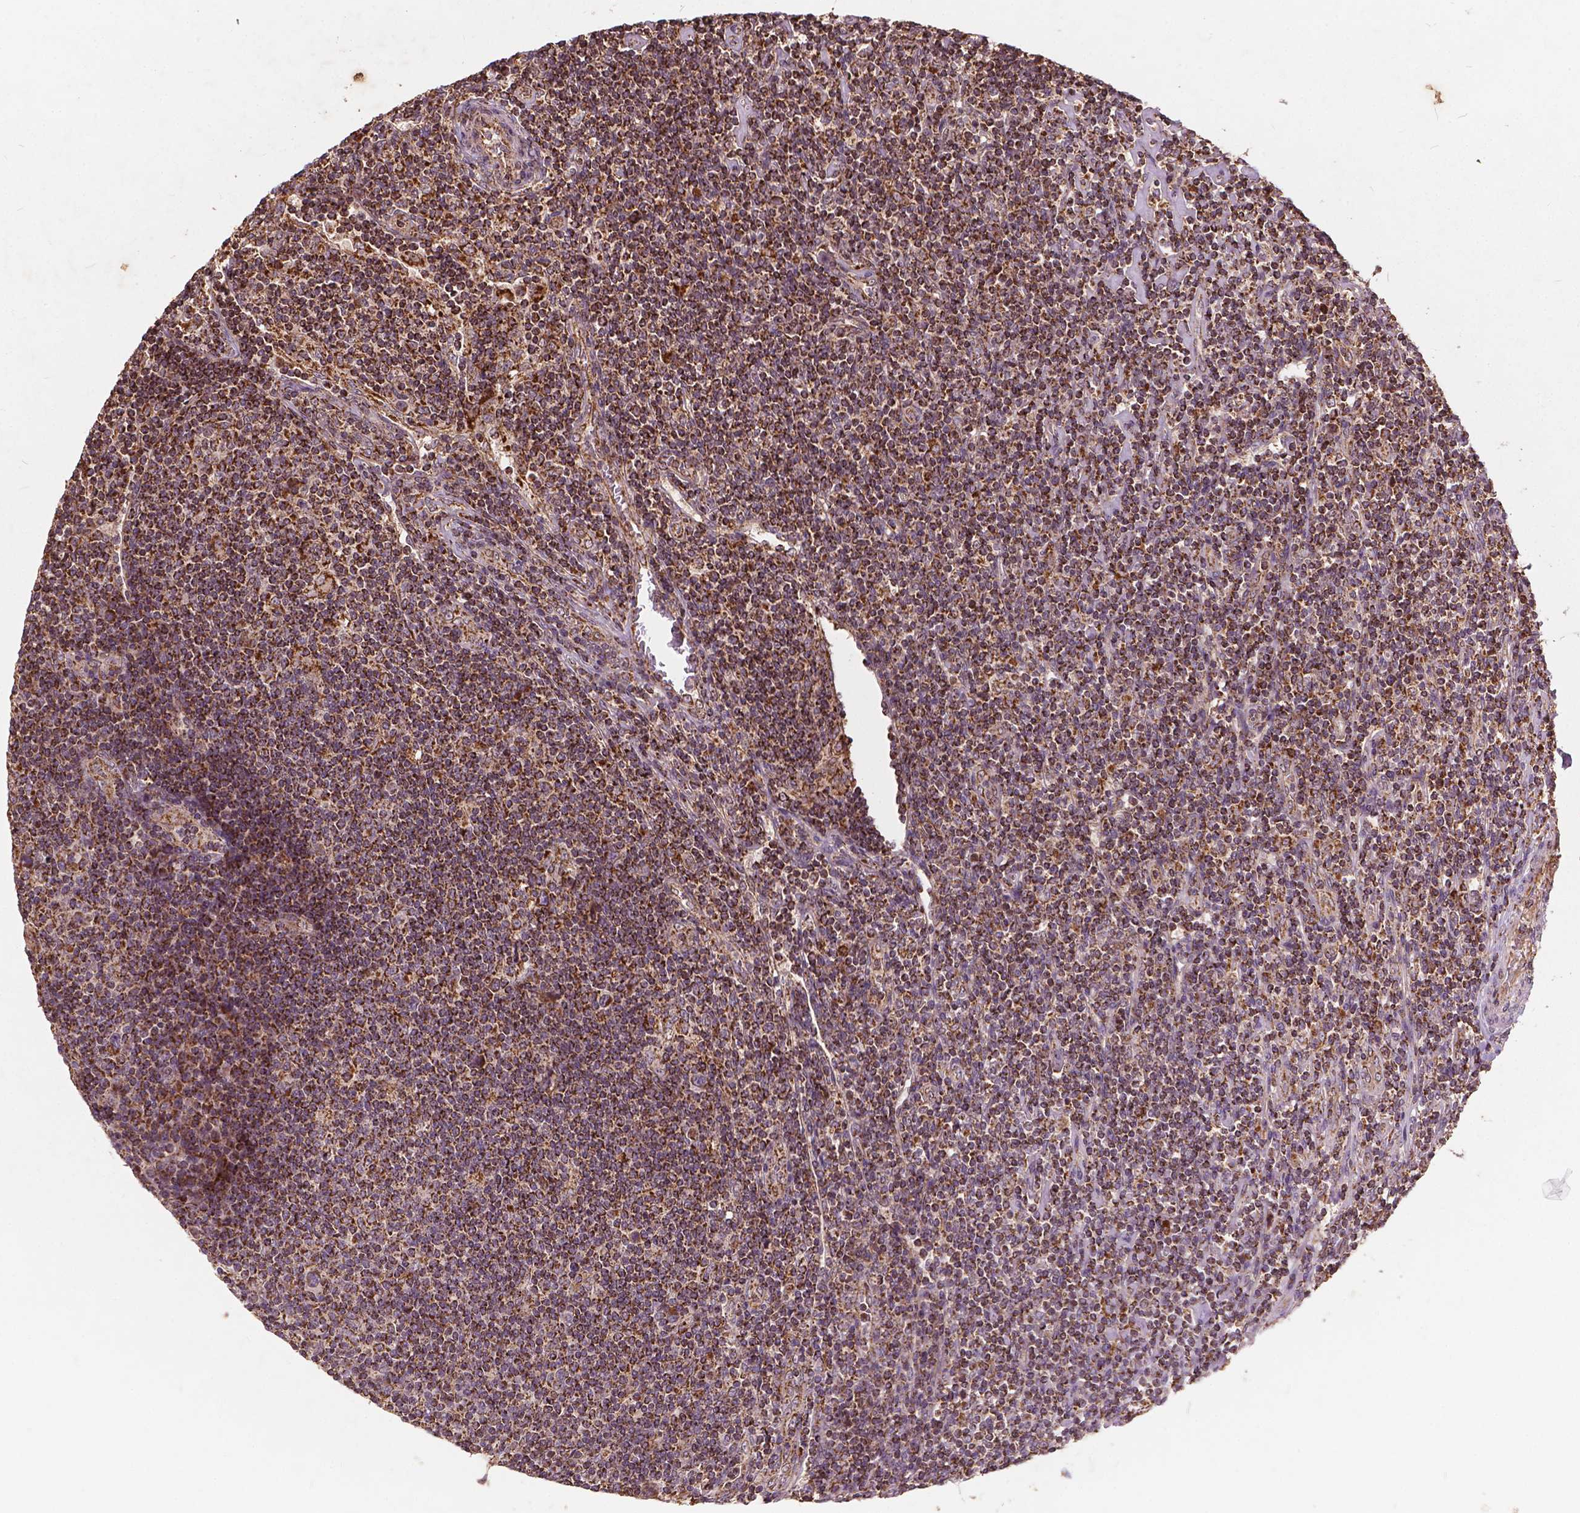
{"staining": {"intensity": "moderate", "quantity": "25%-75%", "location": "cytoplasmic/membranous"}, "tissue": "lymphoma", "cell_type": "Tumor cells", "image_type": "cancer", "snomed": [{"axis": "morphology", "description": "Hodgkin's disease, NOS"}, {"axis": "topography", "description": "Lymph node"}], "caption": "Lymphoma tissue displays moderate cytoplasmic/membranous staining in about 25%-75% of tumor cells (Stains: DAB (3,3'-diaminobenzidine) in brown, nuclei in blue, Microscopy: brightfield microscopy at high magnification).", "gene": "UBXN2A", "patient": {"sex": "male", "age": 40}}